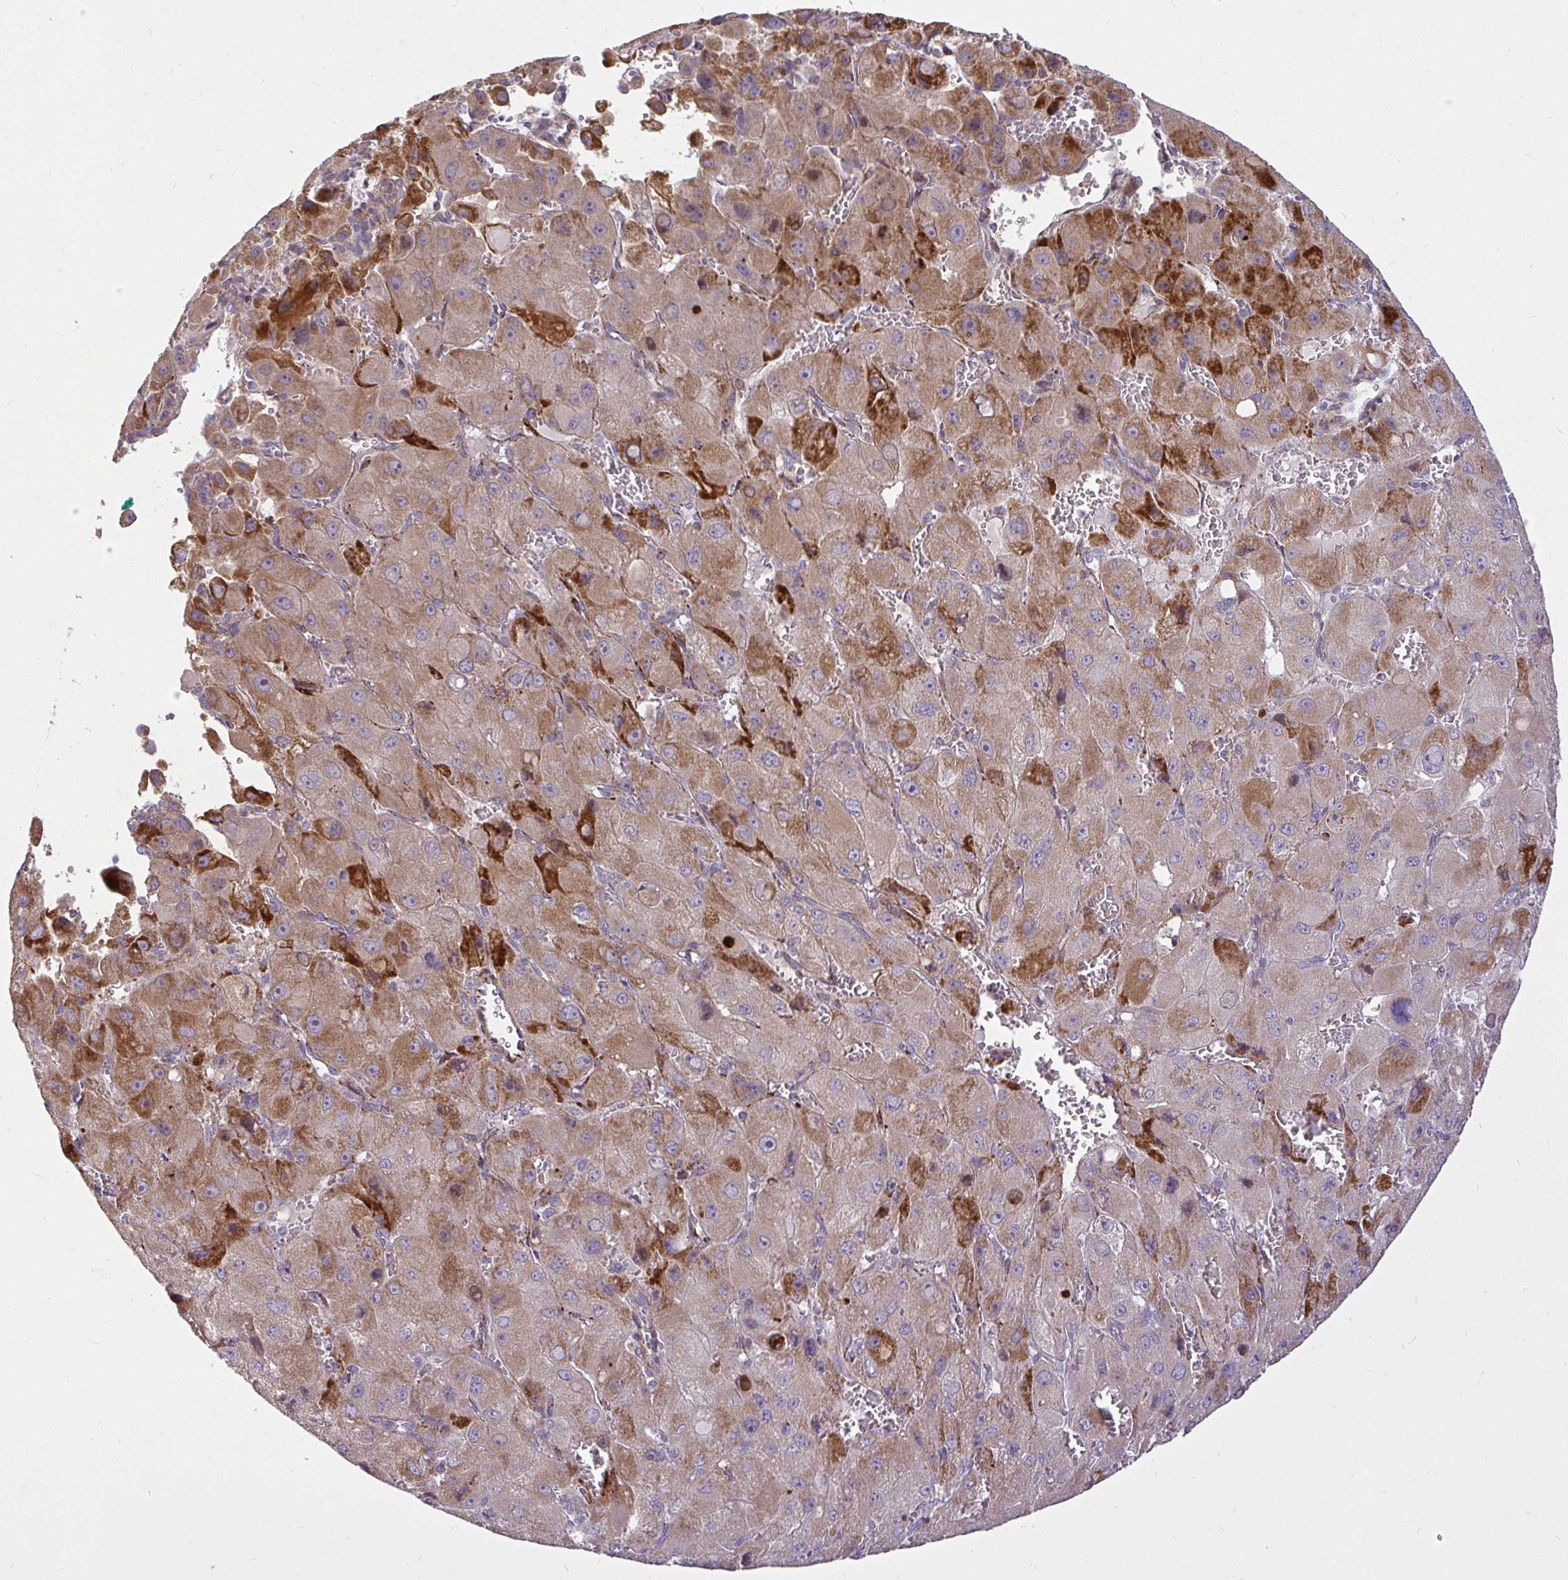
{"staining": {"intensity": "moderate", "quantity": ">75%", "location": "cytoplasmic/membranous"}, "tissue": "liver cancer", "cell_type": "Tumor cells", "image_type": "cancer", "snomed": [{"axis": "morphology", "description": "Carcinoma, Hepatocellular, NOS"}, {"axis": "topography", "description": "Liver"}], "caption": "Immunohistochemistry (IHC) (DAB) staining of liver cancer (hepatocellular carcinoma) reveals moderate cytoplasmic/membranous protein staining in approximately >75% of tumor cells.", "gene": "STRIP1", "patient": {"sex": "male", "age": 27}}